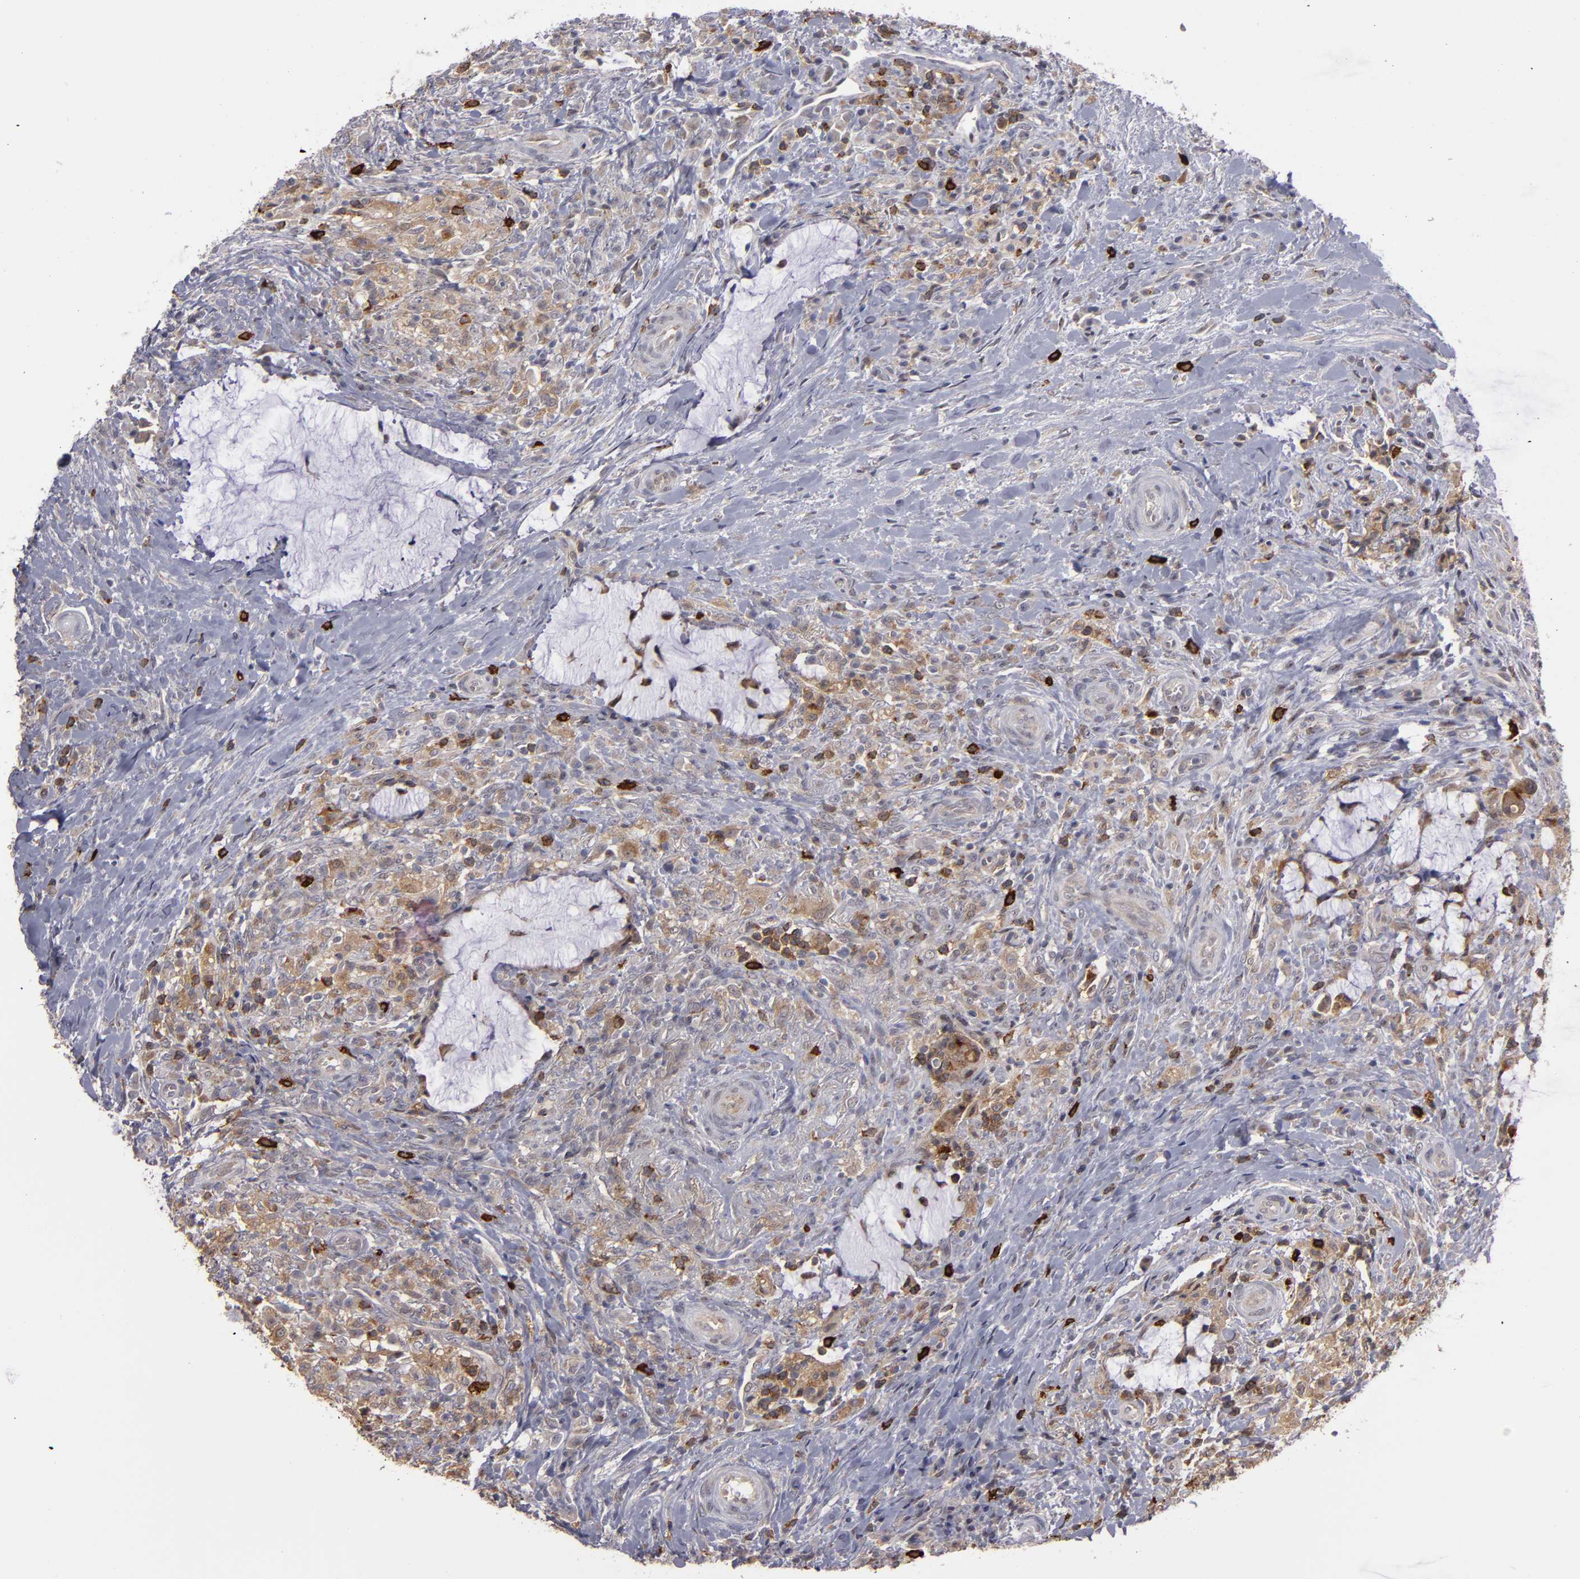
{"staining": {"intensity": "weak", "quantity": ">75%", "location": "cytoplasmic/membranous"}, "tissue": "colorectal cancer", "cell_type": "Tumor cells", "image_type": "cancer", "snomed": [{"axis": "morphology", "description": "Adenocarcinoma, NOS"}, {"axis": "topography", "description": "Rectum"}], "caption": "Adenocarcinoma (colorectal) stained with a brown dye exhibits weak cytoplasmic/membranous positive positivity in approximately >75% of tumor cells.", "gene": "STX3", "patient": {"sex": "female", "age": 71}}